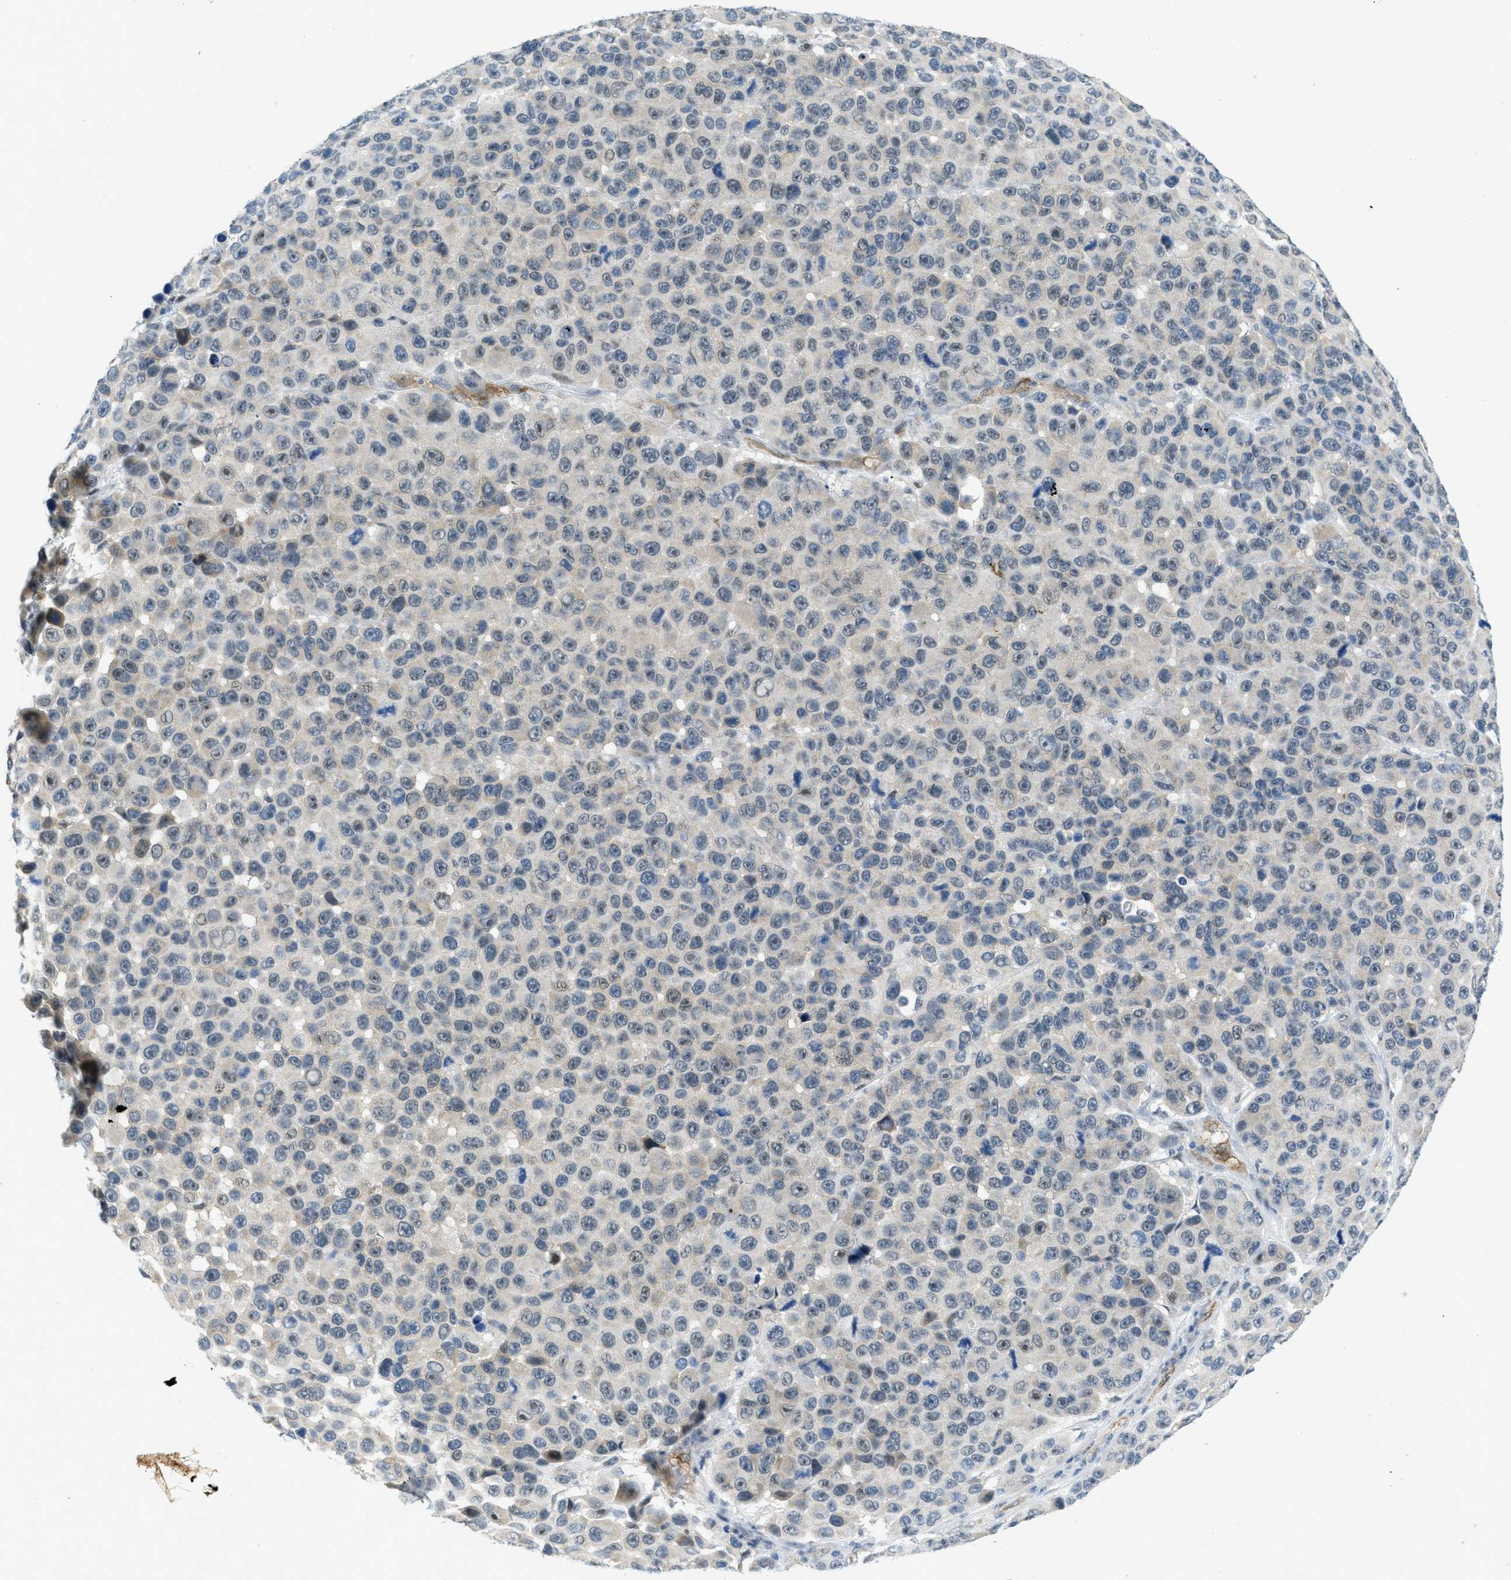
{"staining": {"intensity": "negative", "quantity": "none", "location": "none"}, "tissue": "melanoma", "cell_type": "Tumor cells", "image_type": "cancer", "snomed": [{"axis": "morphology", "description": "Malignant melanoma, NOS"}, {"axis": "topography", "description": "Skin"}], "caption": "This micrograph is of melanoma stained with immunohistochemistry to label a protein in brown with the nuclei are counter-stained blue. There is no positivity in tumor cells.", "gene": "SLCO2A1", "patient": {"sex": "male", "age": 53}}